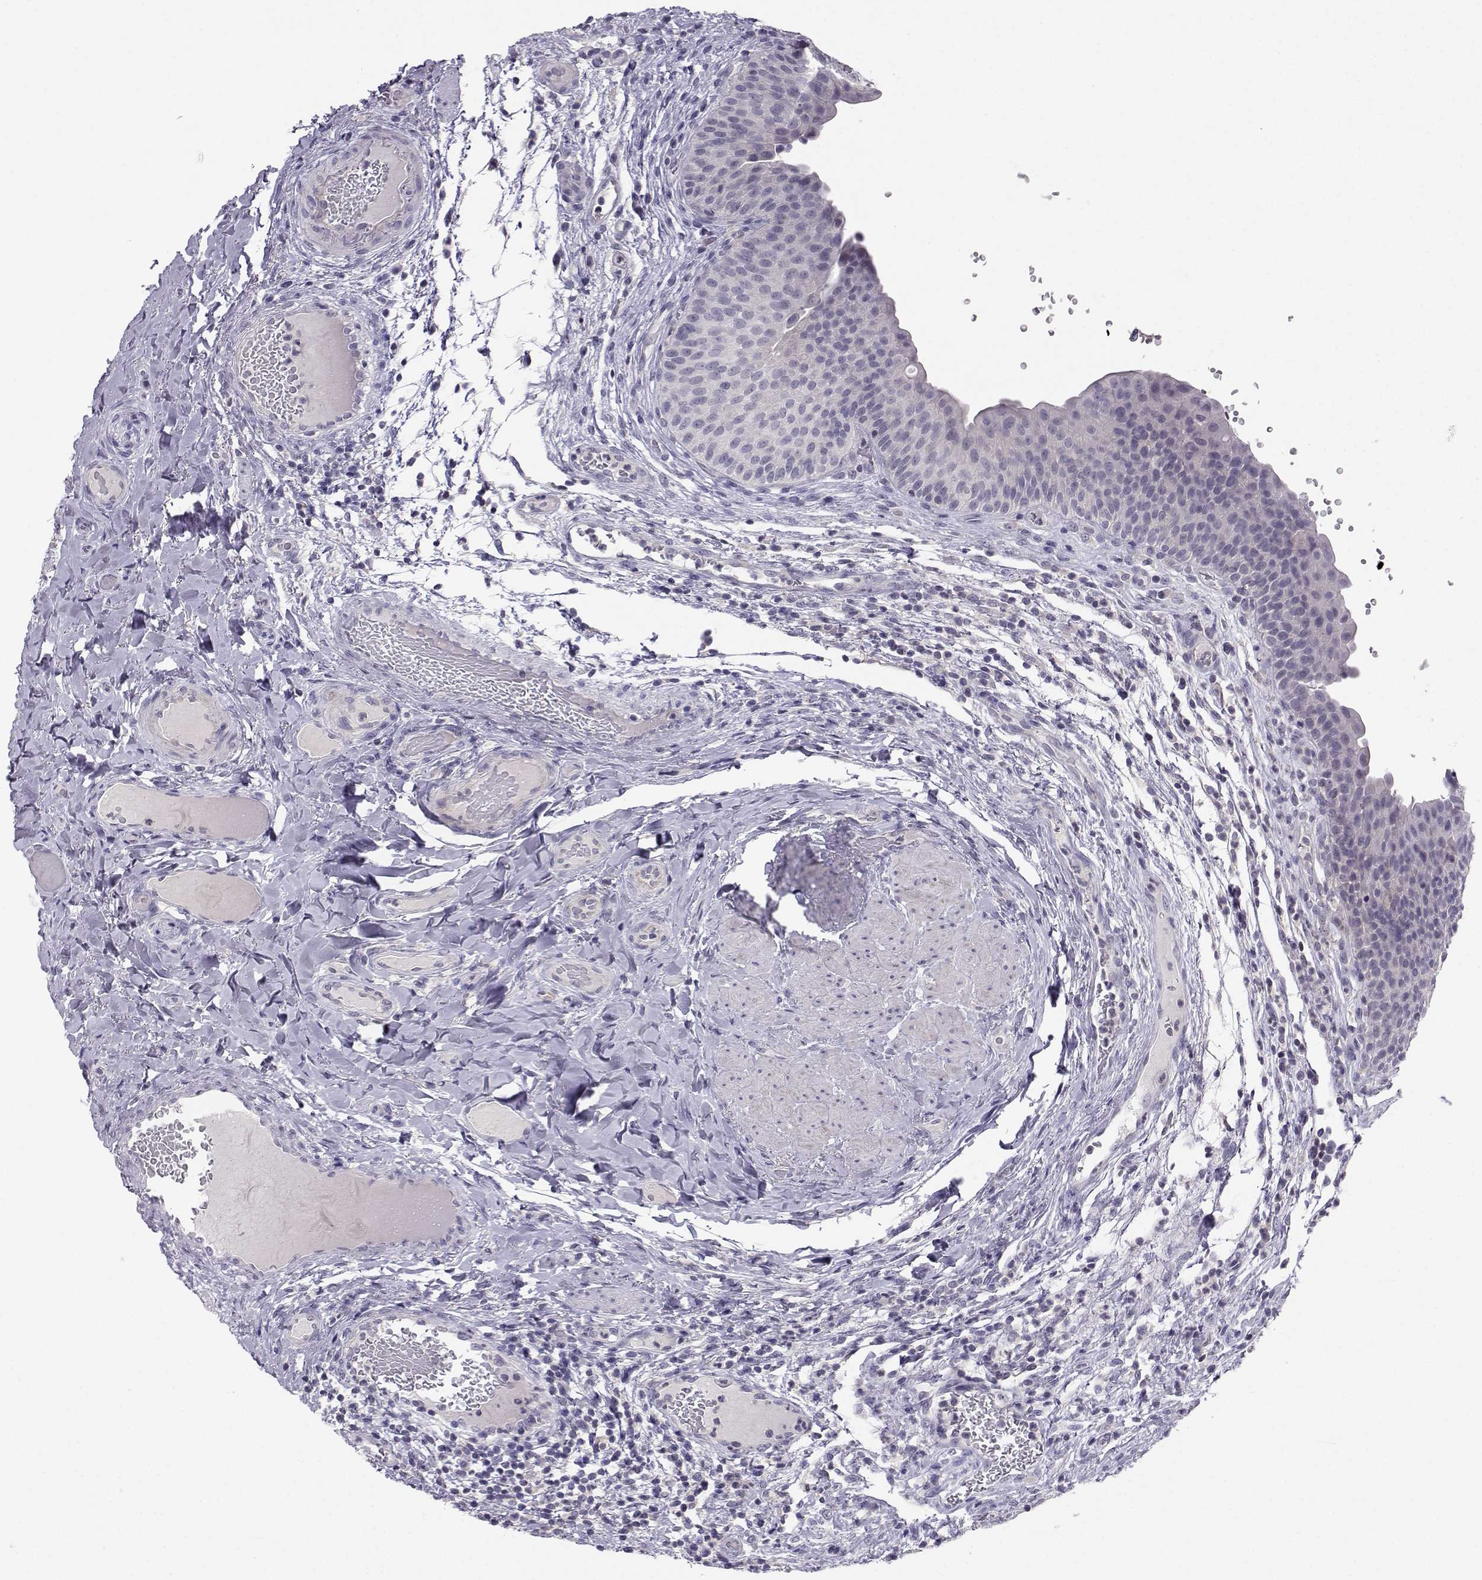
{"staining": {"intensity": "negative", "quantity": "none", "location": "none"}, "tissue": "urinary bladder", "cell_type": "Urothelial cells", "image_type": "normal", "snomed": [{"axis": "morphology", "description": "Normal tissue, NOS"}, {"axis": "topography", "description": "Urinary bladder"}], "caption": "IHC photomicrograph of benign human urinary bladder stained for a protein (brown), which reveals no positivity in urothelial cells. (Stains: DAB IHC with hematoxylin counter stain, Microscopy: brightfield microscopy at high magnification).", "gene": "MROH7", "patient": {"sex": "male", "age": 66}}